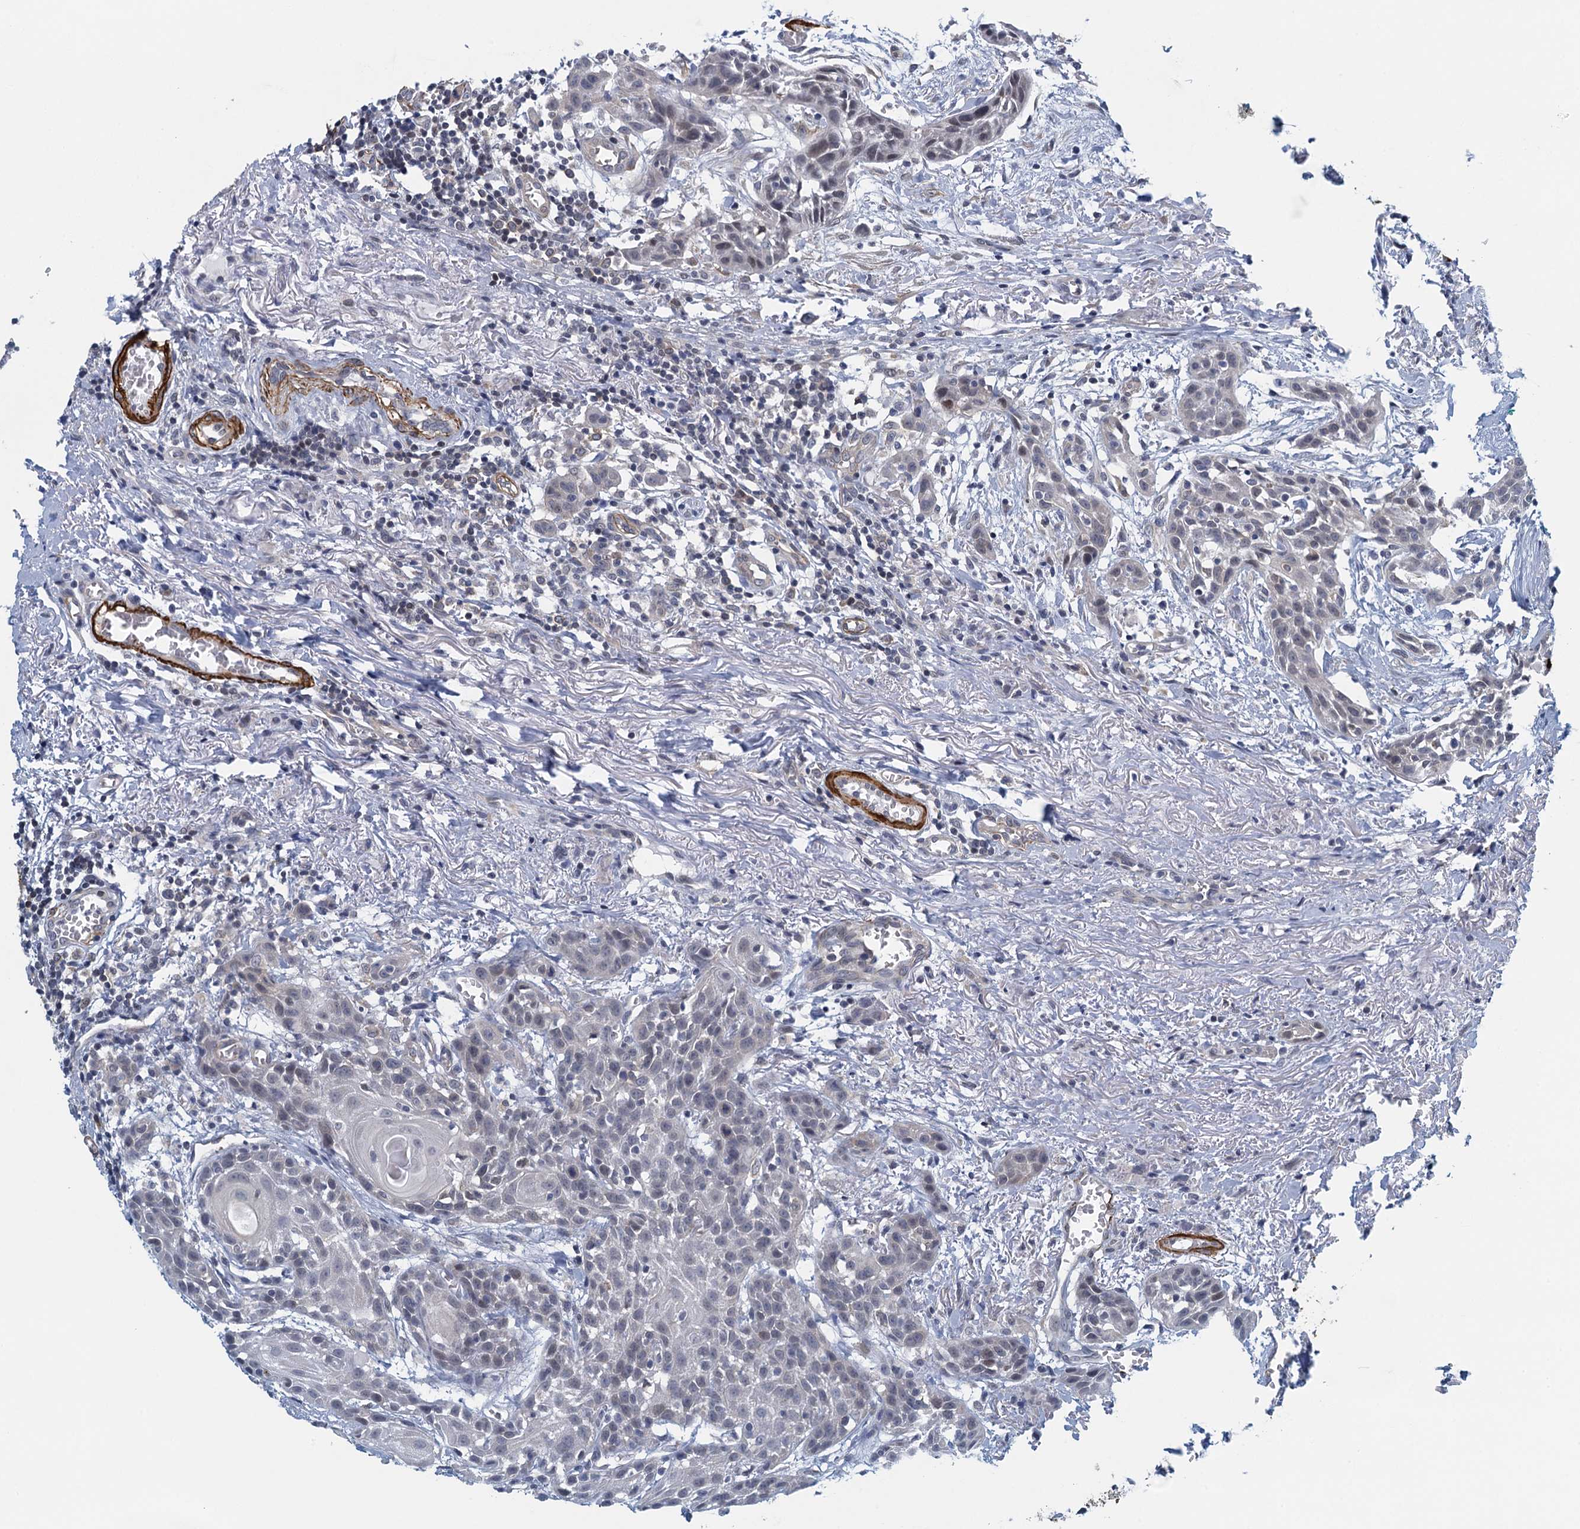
{"staining": {"intensity": "negative", "quantity": "none", "location": "none"}, "tissue": "head and neck cancer", "cell_type": "Tumor cells", "image_type": "cancer", "snomed": [{"axis": "morphology", "description": "Squamous cell carcinoma, NOS"}, {"axis": "topography", "description": "Oral tissue"}, {"axis": "topography", "description": "Head-Neck"}], "caption": "DAB immunohistochemical staining of squamous cell carcinoma (head and neck) exhibits no significant positivity in tumor cells.", "gene": "ALG2", "patient": {"sex": "female", "age": 50}}